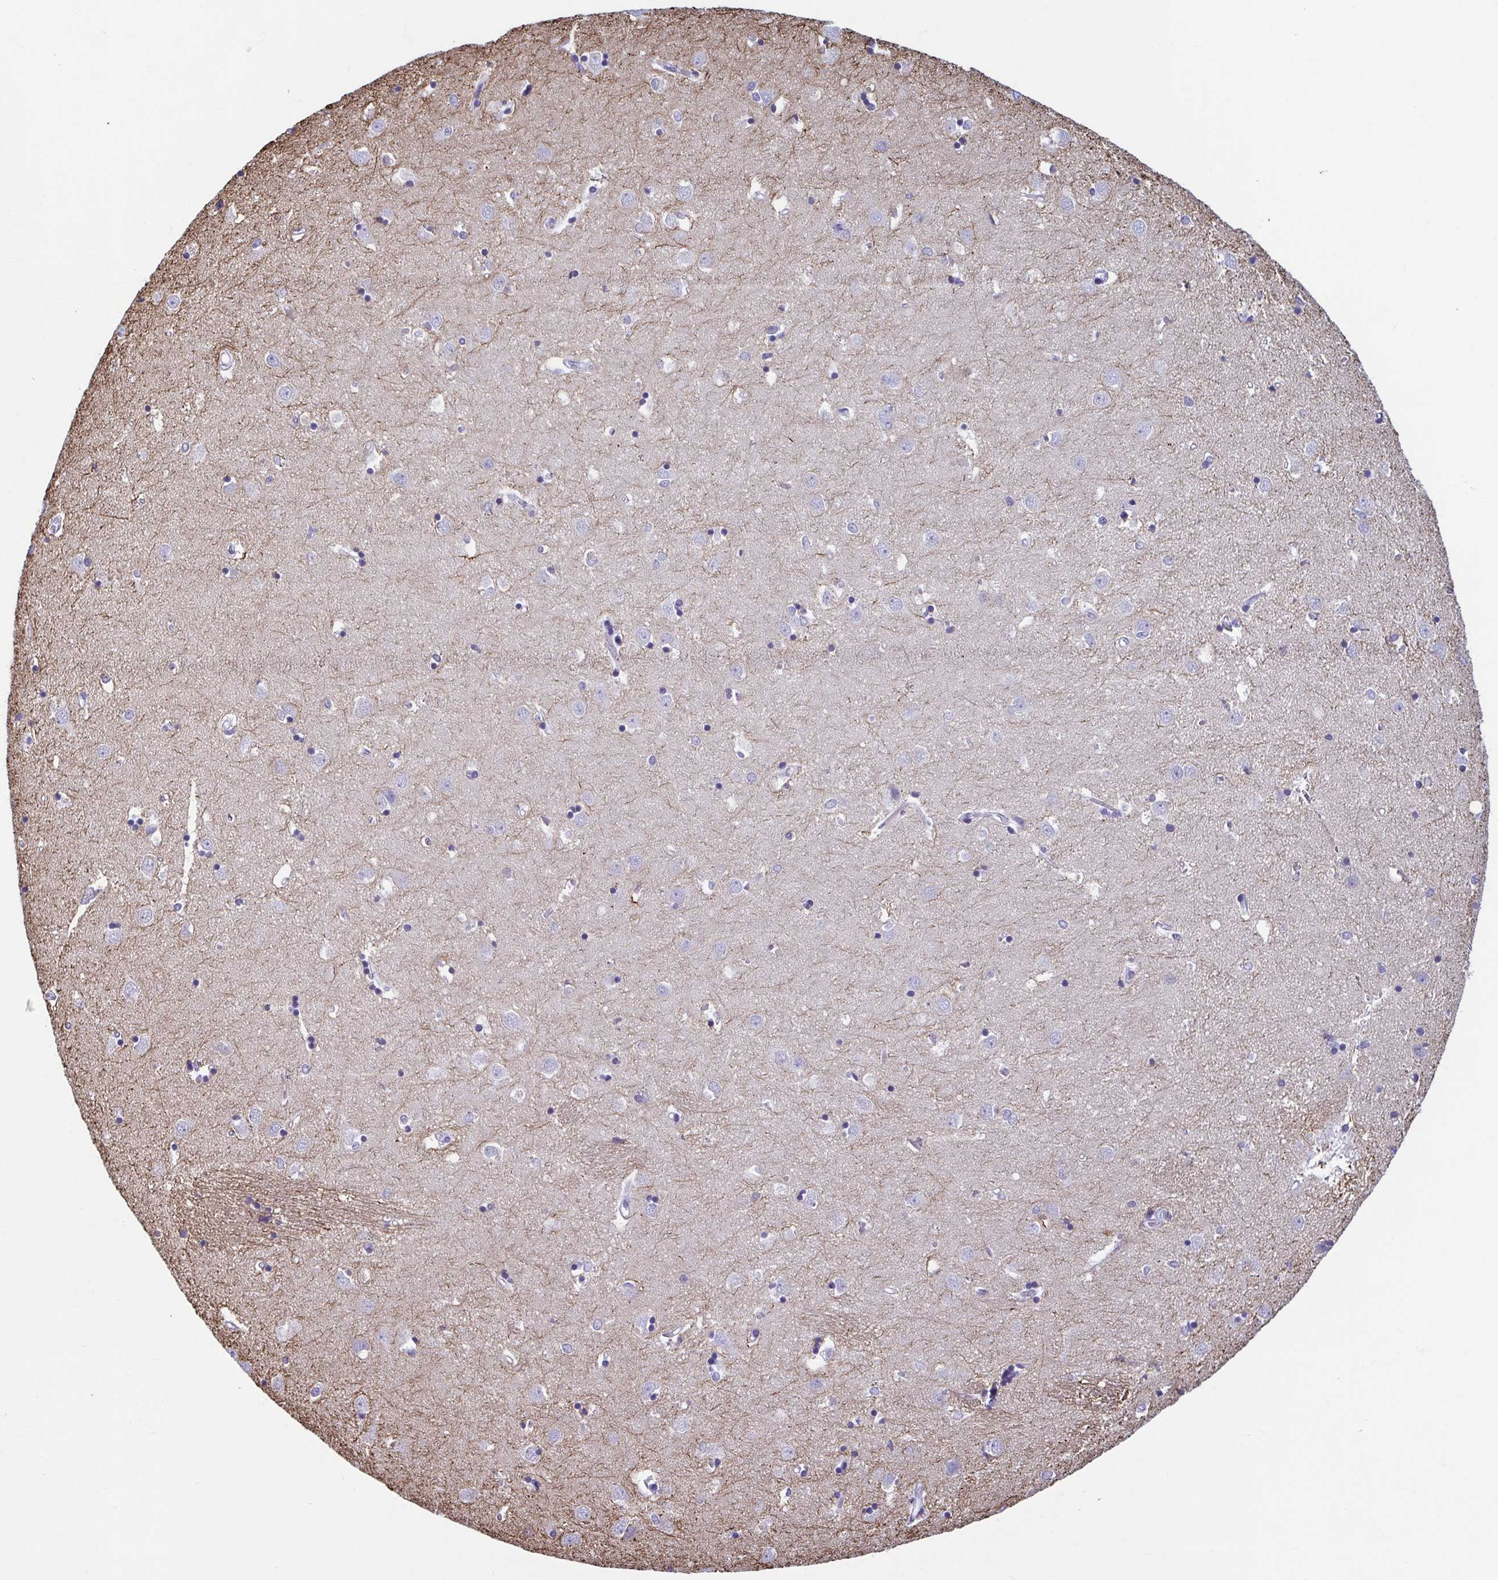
{"staining": {"intensity": "negative", "quantity": "none", "location": "none"}, "tissue": "caudate", "cell_type": "Glial cells", "image_type": "normal", "snomed": [{"axis": "morphology", "description": "Normal tissue, NOS"}, {"axis": "topography", "description": "Lateral ventricle wall"}], "caption": "Immunohistochemistry photomicrograph of unremarkable caudate: caudate stained with DAB reveals no significant protein expression in glial cells. Brightfield microscopy of immunohistochemistry stained with DAB (3,3'-diaminobenzidine) (brown) and hematoxylin (blue), captured at high magnification.", "gene": "TCEAL3", "patient": {"sex": "male", "age": 54}}